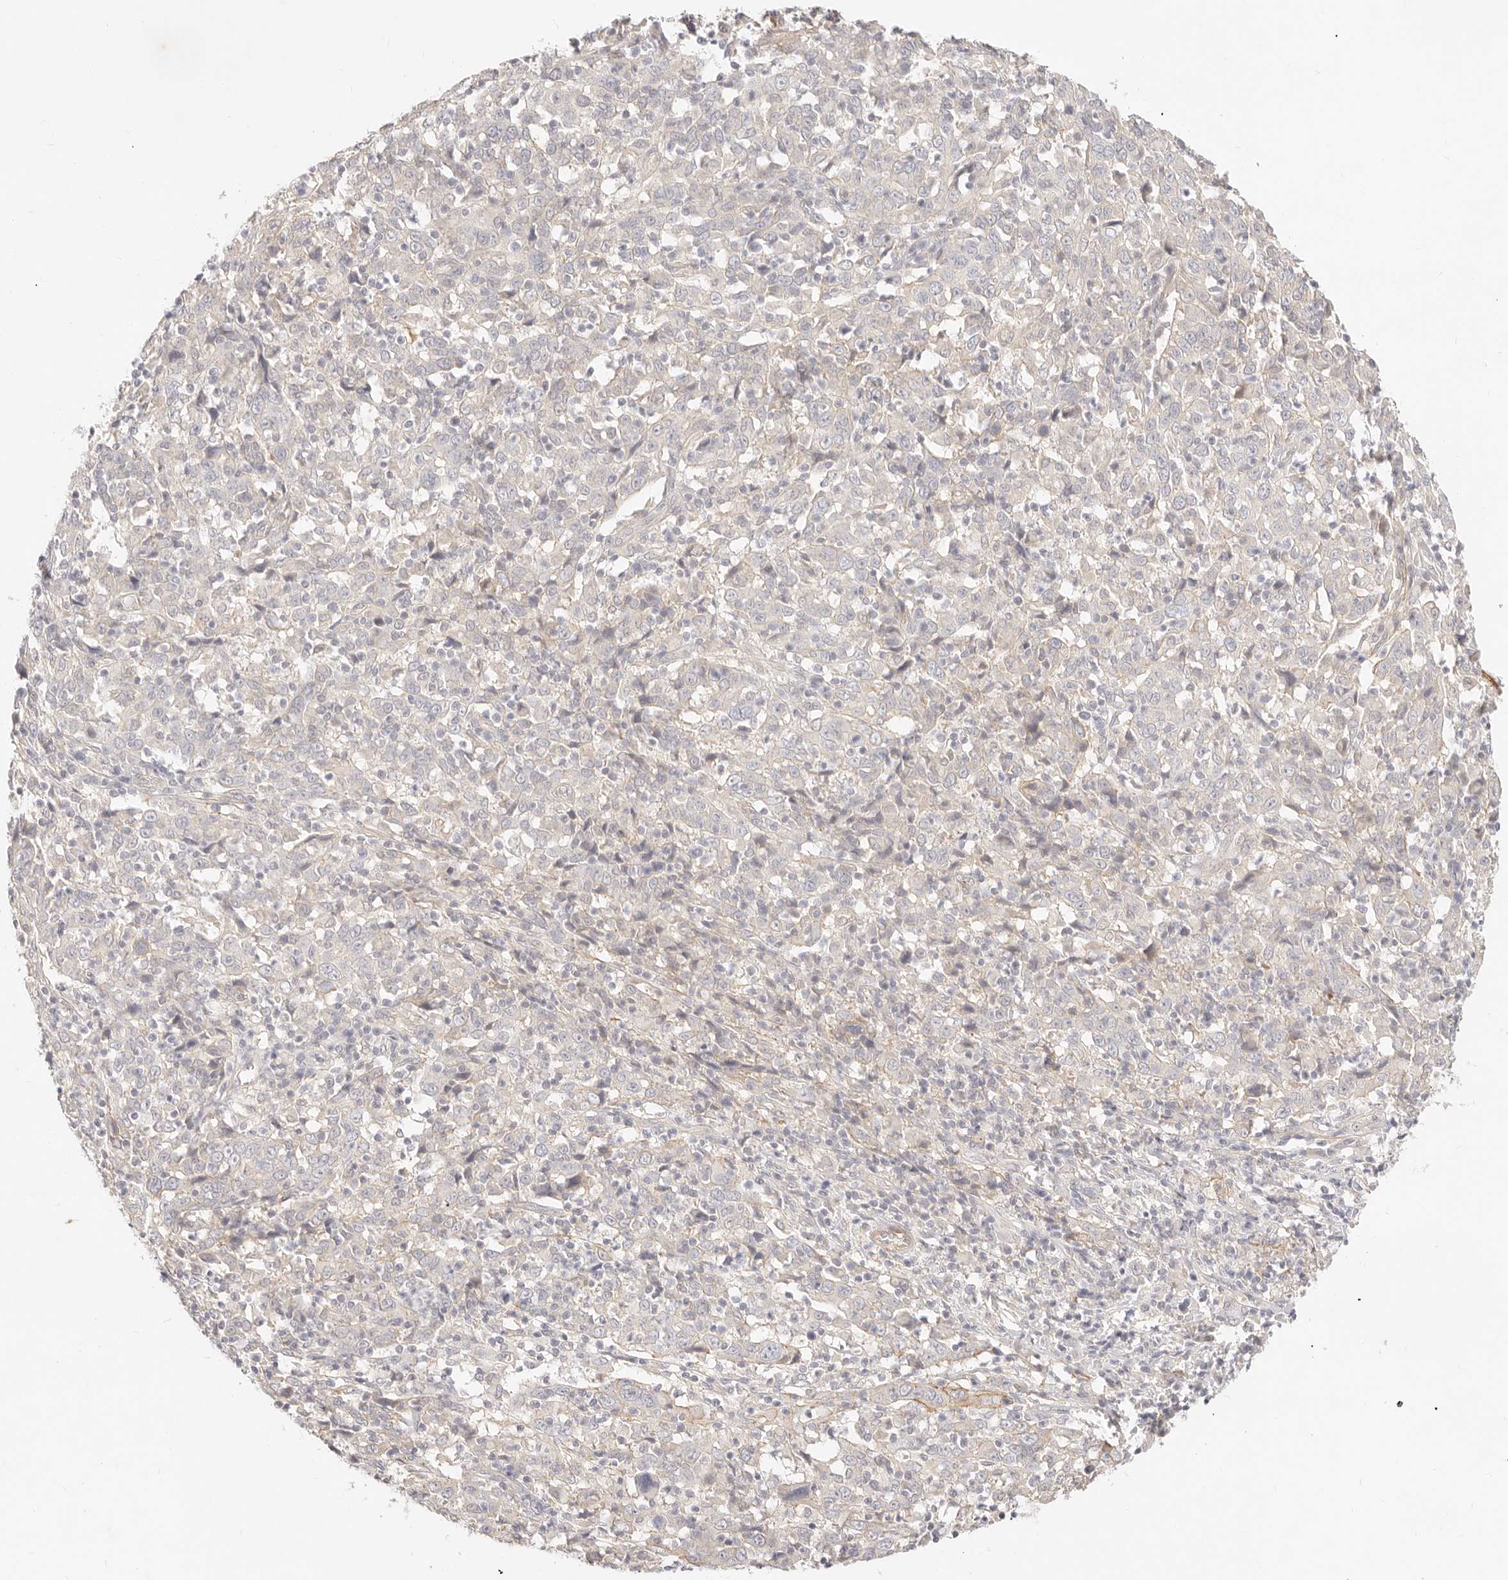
{"staining": {"intensity": "negative", "quantity": "none", "location": "none"}, "tissue": "cervical cancer", "cell_type": "Tumor cells", "image_type": "cancer", "snomed": [{"axis": "morphology", "description": "Squamous cell carcinoma, NOS"}, {"axis": "topography", "description": "Cervix"}], "caption": "The histopathology image demonstrates no staining of tumor cells in cervical cancer (squamous cell carcinoma).", "gene": "UBXN10", "patient": {"sex": "female", "age": 46}}